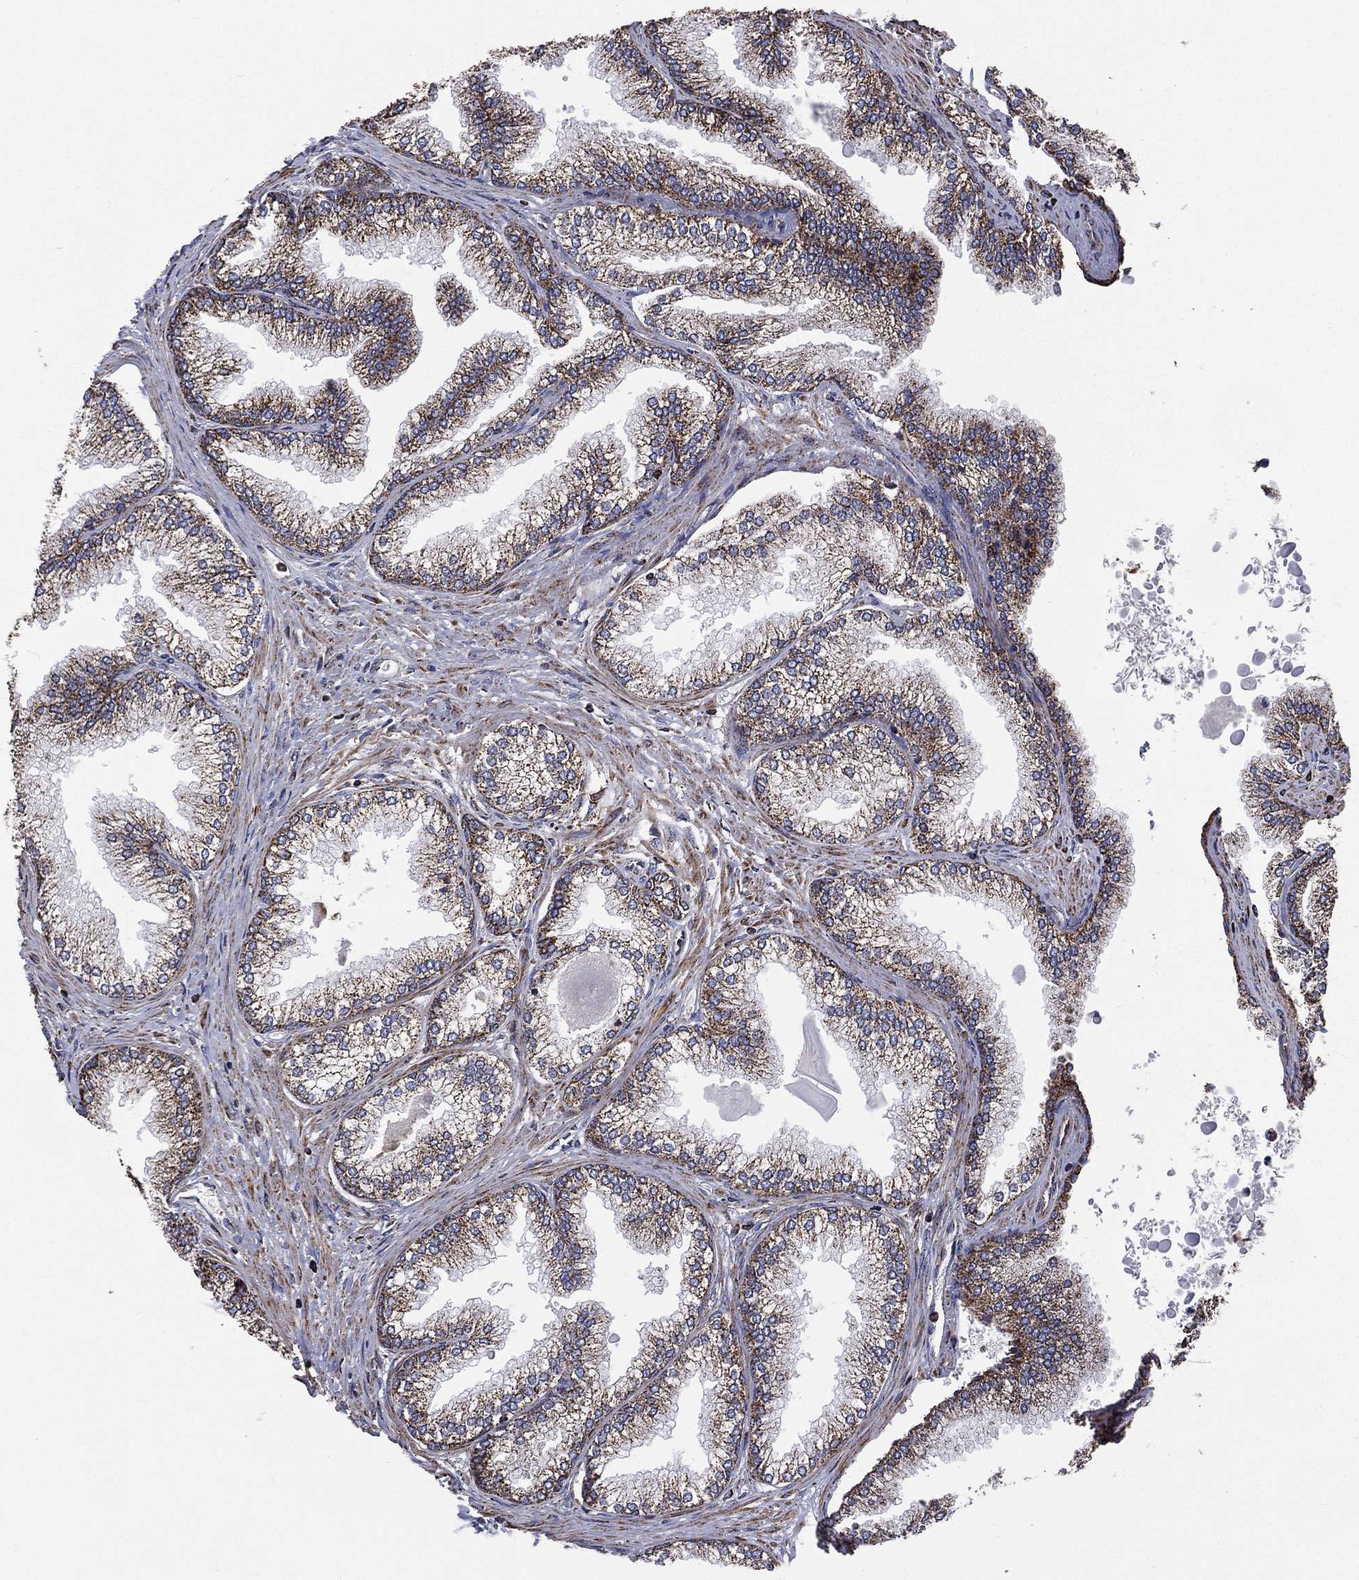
{"staining": {"intensity": "strong", "quantity": ">75%", "location": "cytoplasmic/membranous"}, "tissue": "prostate", "cell_type": "Glandular cells", "image_type": "normal", "snomed": [{"axis": "morphology", "description": "Normal tissue, NOS"}, {"axis": "topography", "description": "Prostate"}], "caption": "Protein staining of unremarkable prostate reveals strong cytoplasmic/membranous expression in about >75% of glandular cells.", "gene": "GOT2", "patient": {"sex": "male", "age": 72}}